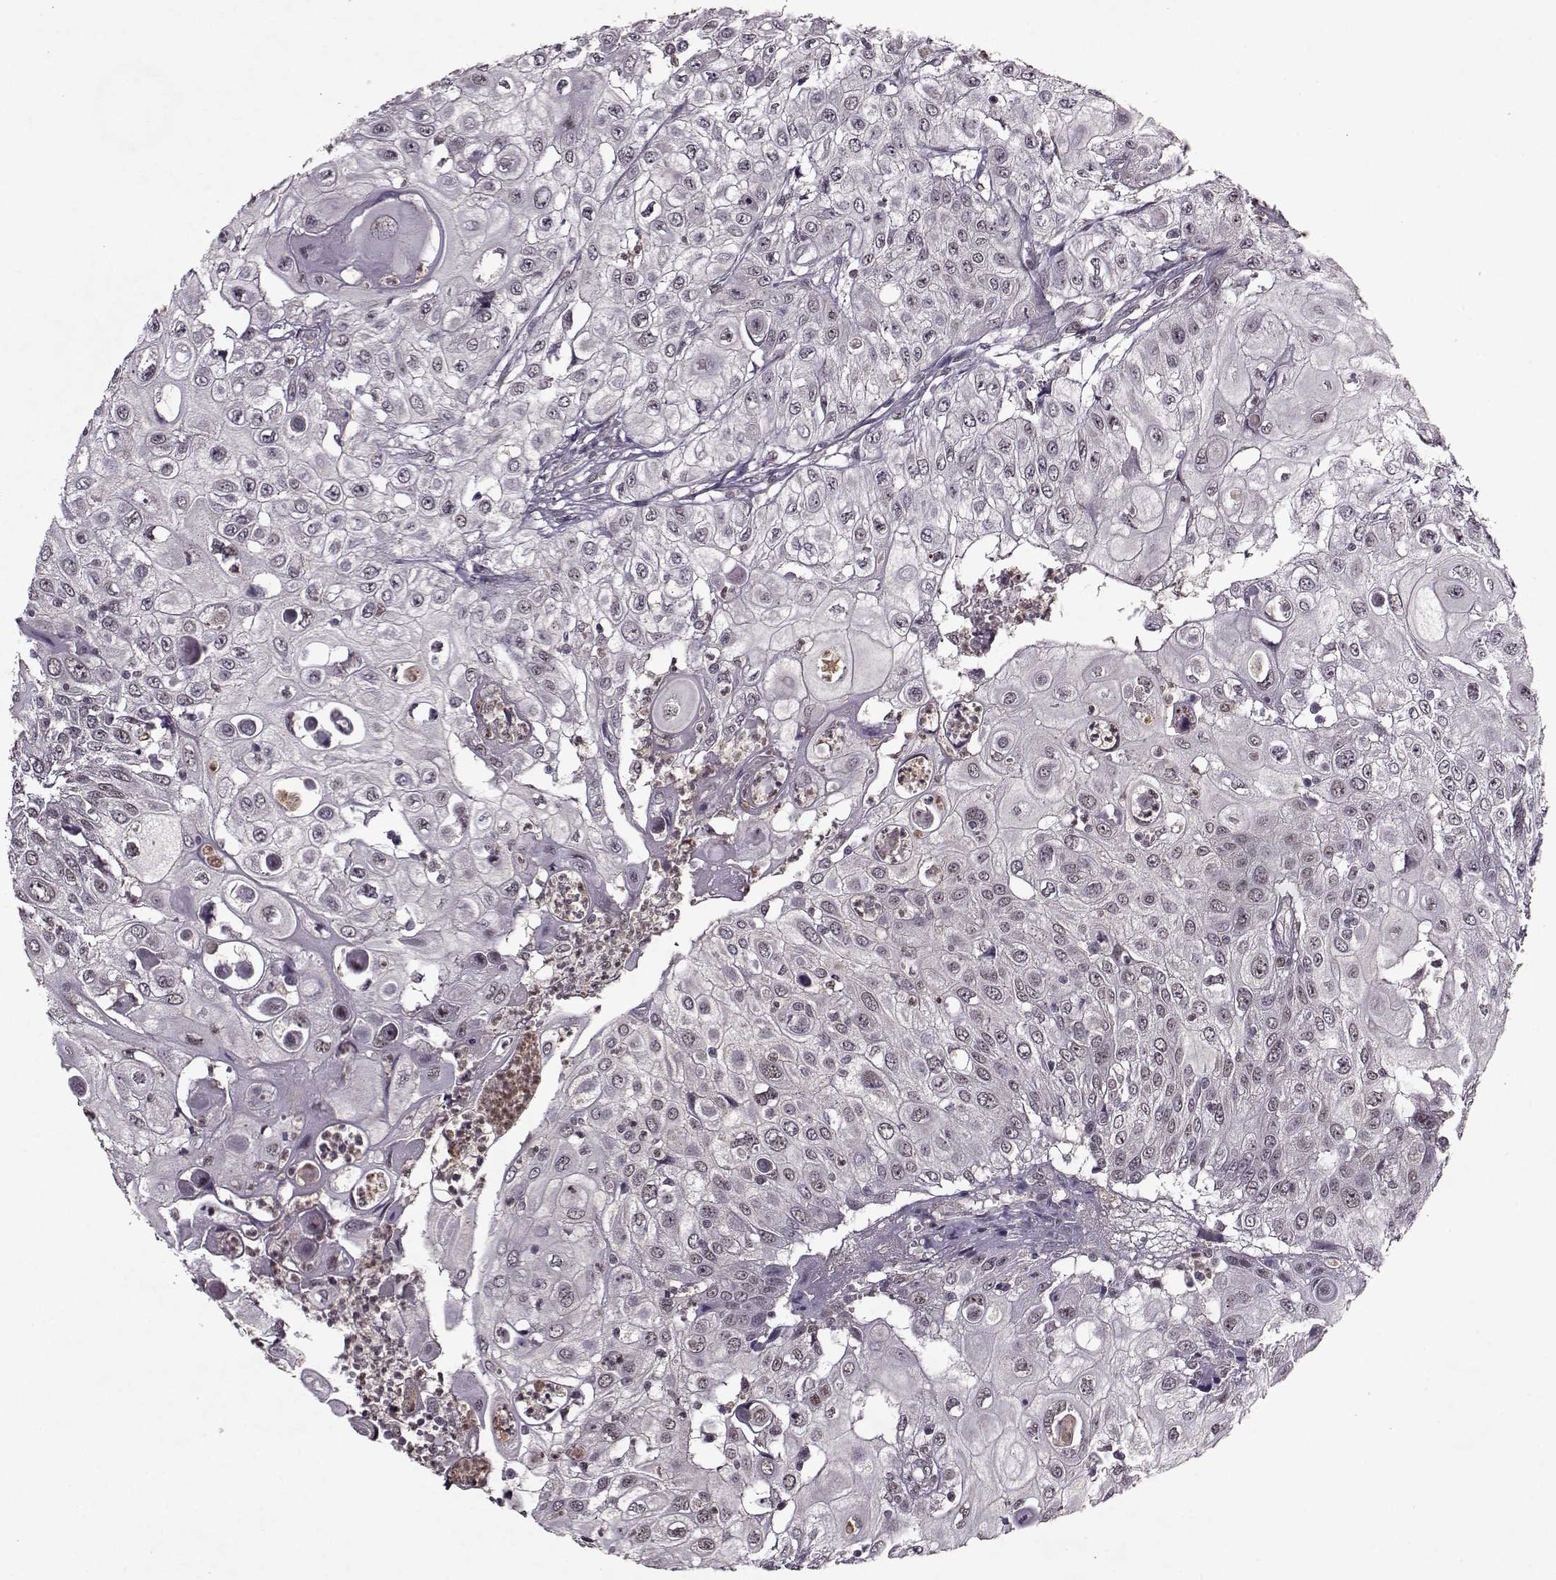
{"staining": {"intensity": "weak", "quantity": "<25%", "location": "nuclear"}, "tissue": "urothelial cancer", "cell_type": "Tumor cells", "image_type": "cancer", "snomed": [{"axis": "morphology", "description": "Urothelial carcinoma, High grade"}, {"axis": "topography", "description": "Urinary bladder"}], "caption": "An image of human high-grade urothelial carcinoma is negative for staining in tumor cells.", "gene": "PSMA7", "patient": {"sex": "female", "age": 79}}